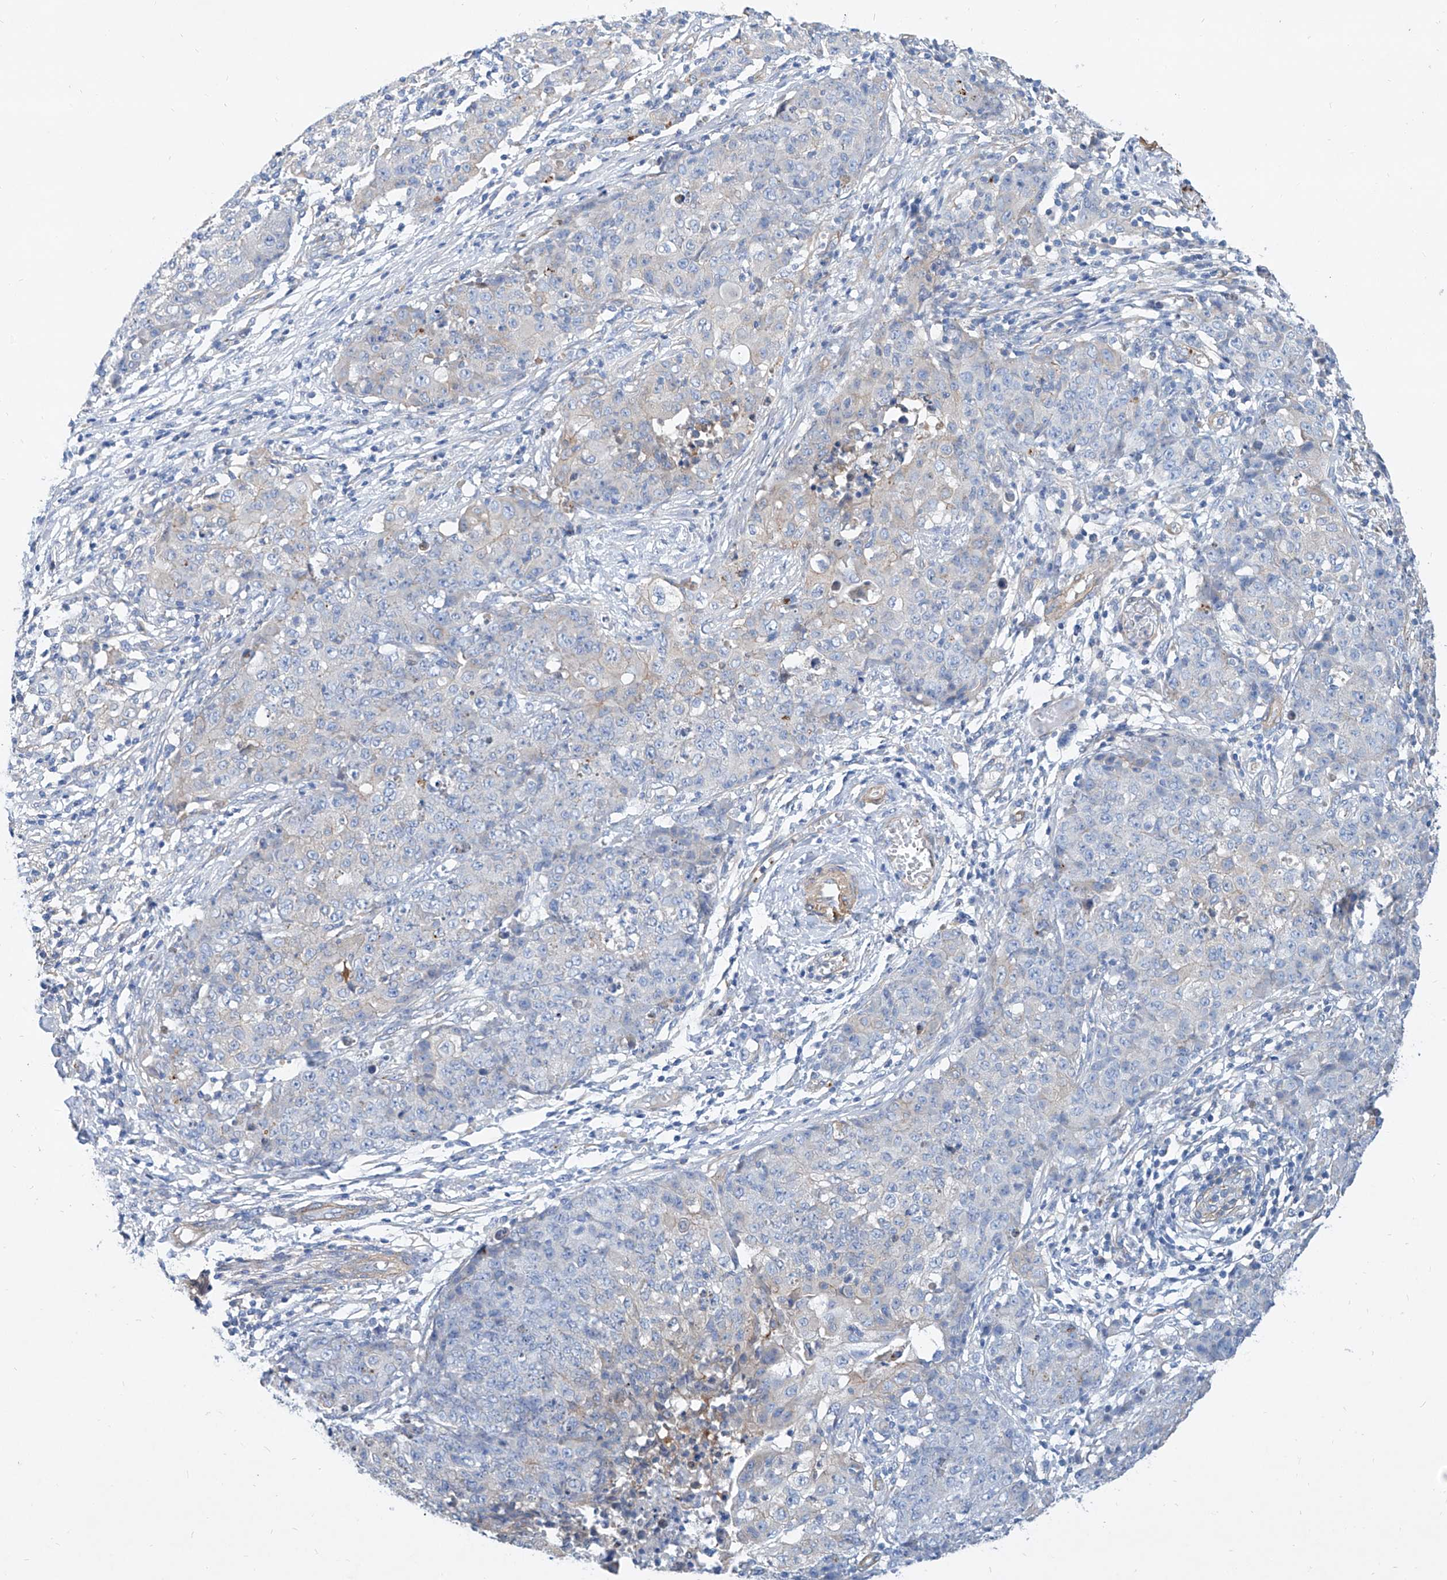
{"staining": {"intensity": "negative", "quantity": "none", "location": "none"}, "tissue": "ovarian cancer", "cell_type": "Tumor cells", "image_type": "cancer", "snomed": [{"axis": "morphology", "description": "Carcinoma, endometroid"}, {"axis": "topography", "description": "Ovary"}], "caption": "This photomicrograph is of endometroid carcinoma (ovarian) stained with immunohistochemistry to label a protein in brown with the nuclei are counter-stained blue. There is no staining in tumor cells.", "gene": "TAS2R60", "patient": {"sex": "female", "age": 42}}